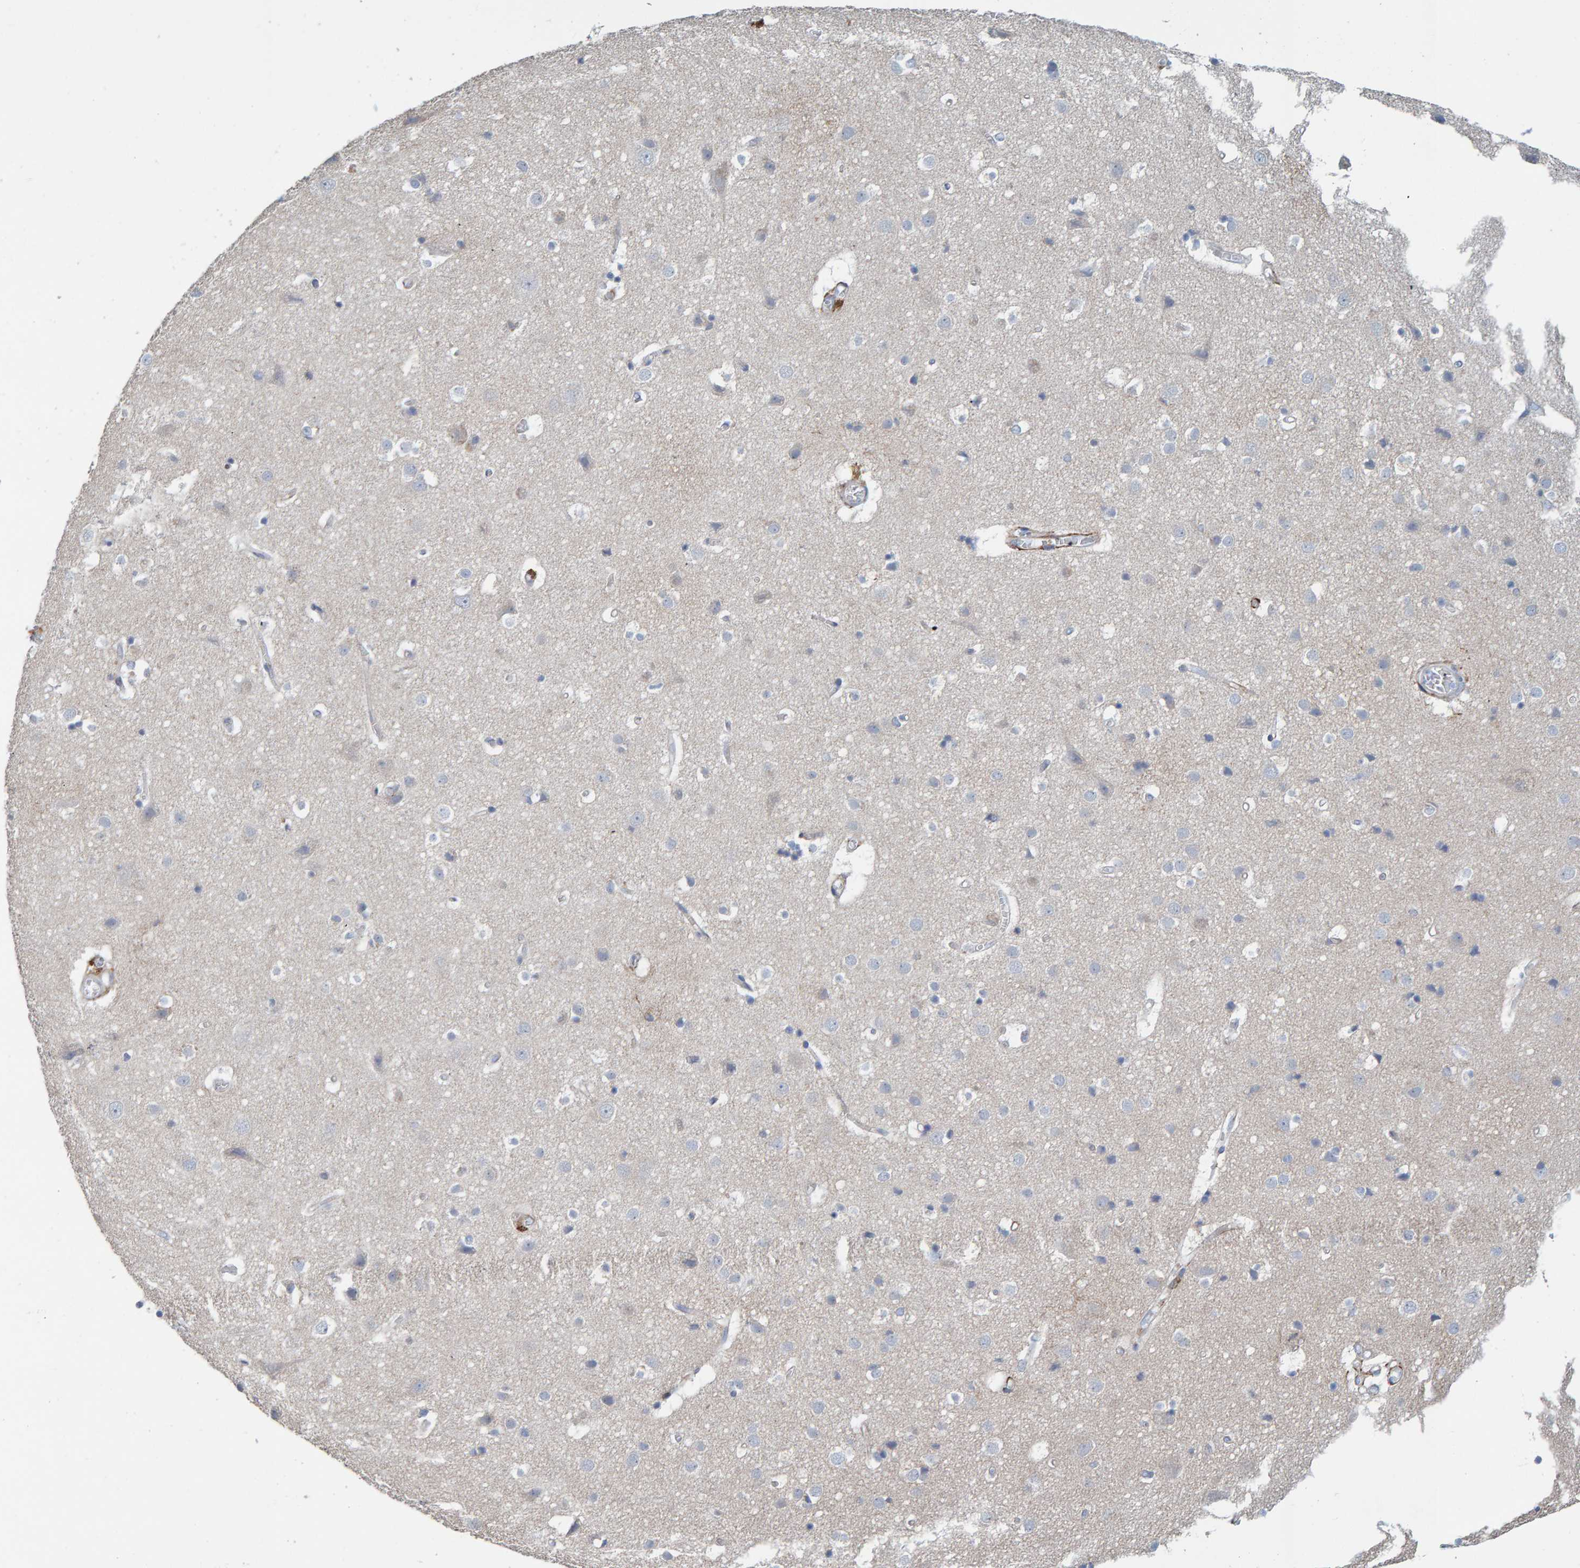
{"staining": {"intensity": "negative", "quantity": "none", "location": "none"}, "tissue": "cerebral cortex", "cell_type": "Endothelial cells", "image_type": "normal", "snomed": [{"axis": "morphology", "description": "Normal tissue, NOS"}, {"axis": "topography", "description": "Cerebral cortex"}], "caption": "This is an immunohistochemistry micrograph of normal human cerebral cortex. There is no positivity in endothelial cells.", "gene": "RGP1", "patient": {"sex": "male", "age": 54}}